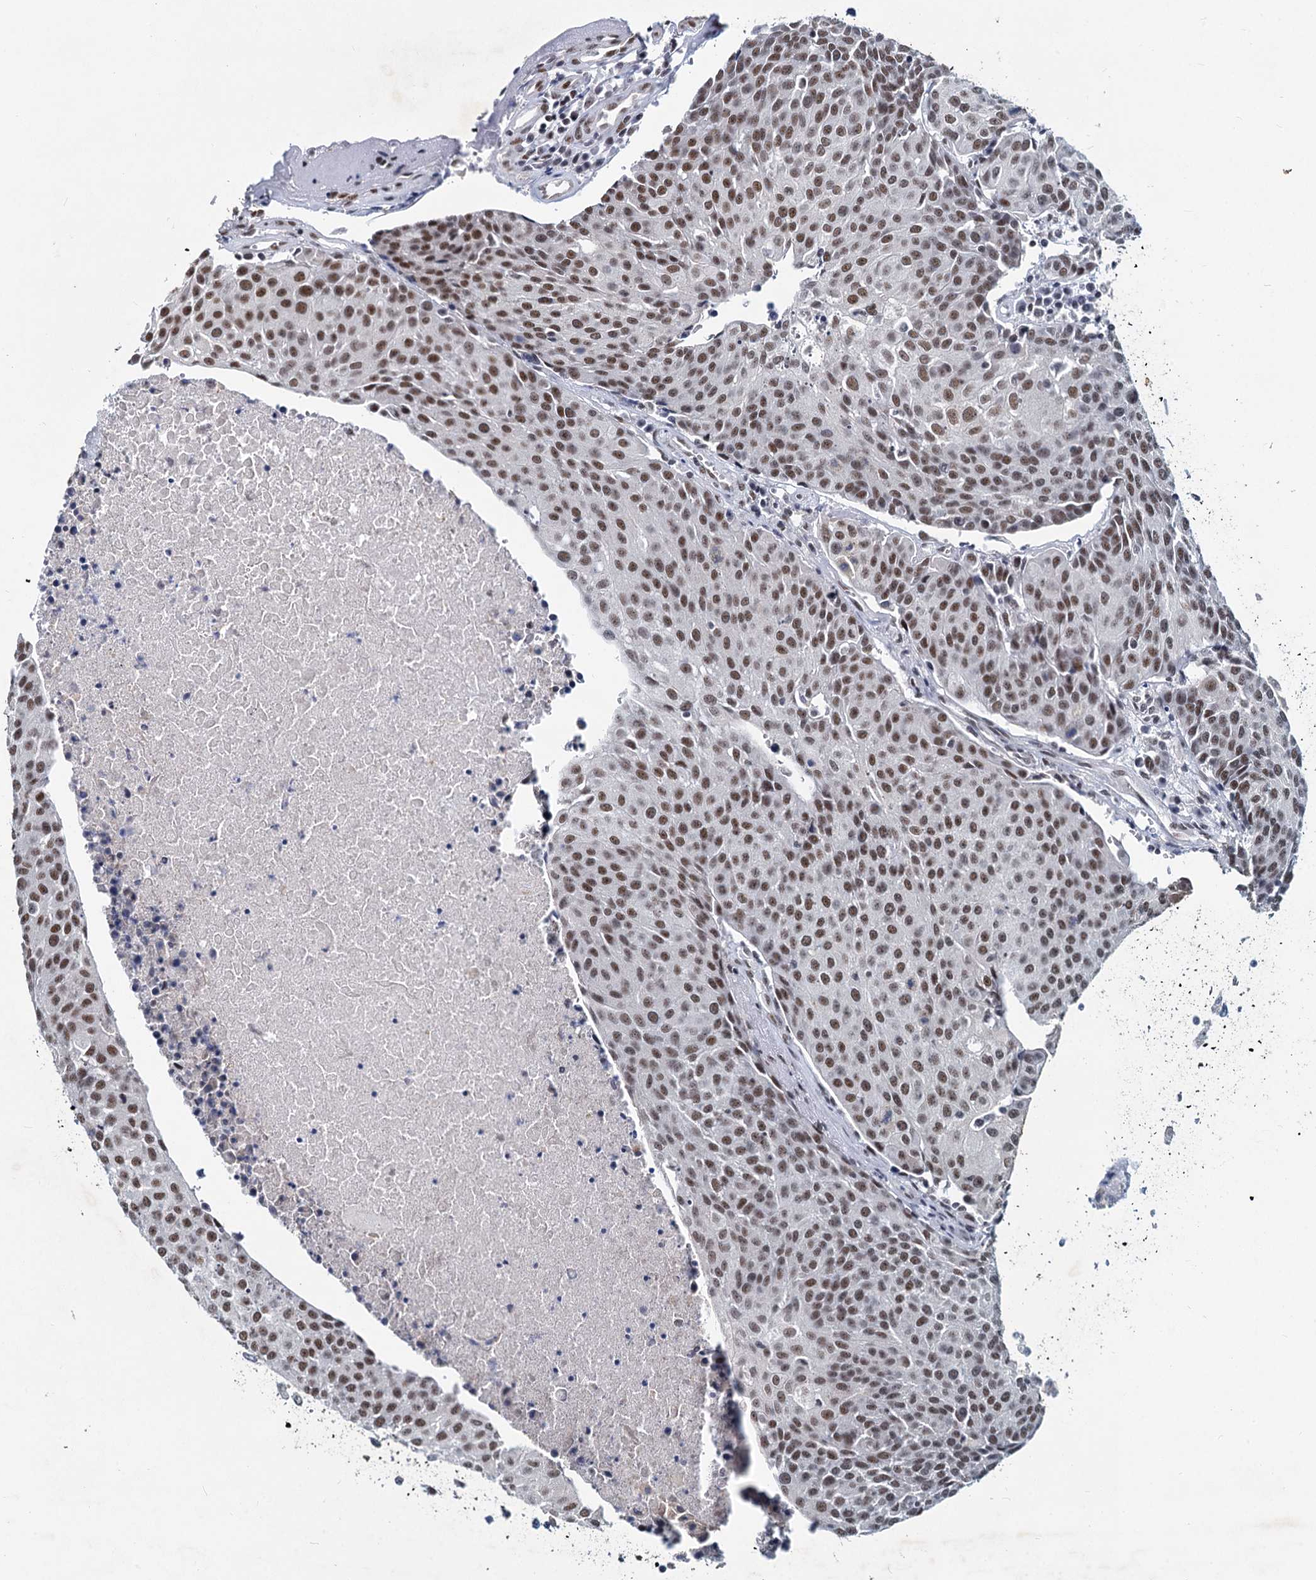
{"staining": {"intensity": "moderate", "quantity": ">75%", "location": "nuclear"}, "tissue": "urothelial cancer", "cell_type": "Tumor cells", "image_type": "cancer", "snomed": [{"axis": "morphology", "description": "Urothelial carcinoma, High grade"}, {"axis": "topography", "description": "Urinary bladder"}], "caption": "Human high-grade urothelial carcinoma stained with a brown dye displays moderate nuclear positive expression in approximately >75% of tumor cells.", "gene": "METTL14", "patient": {"sex": "female", "age": 85}}